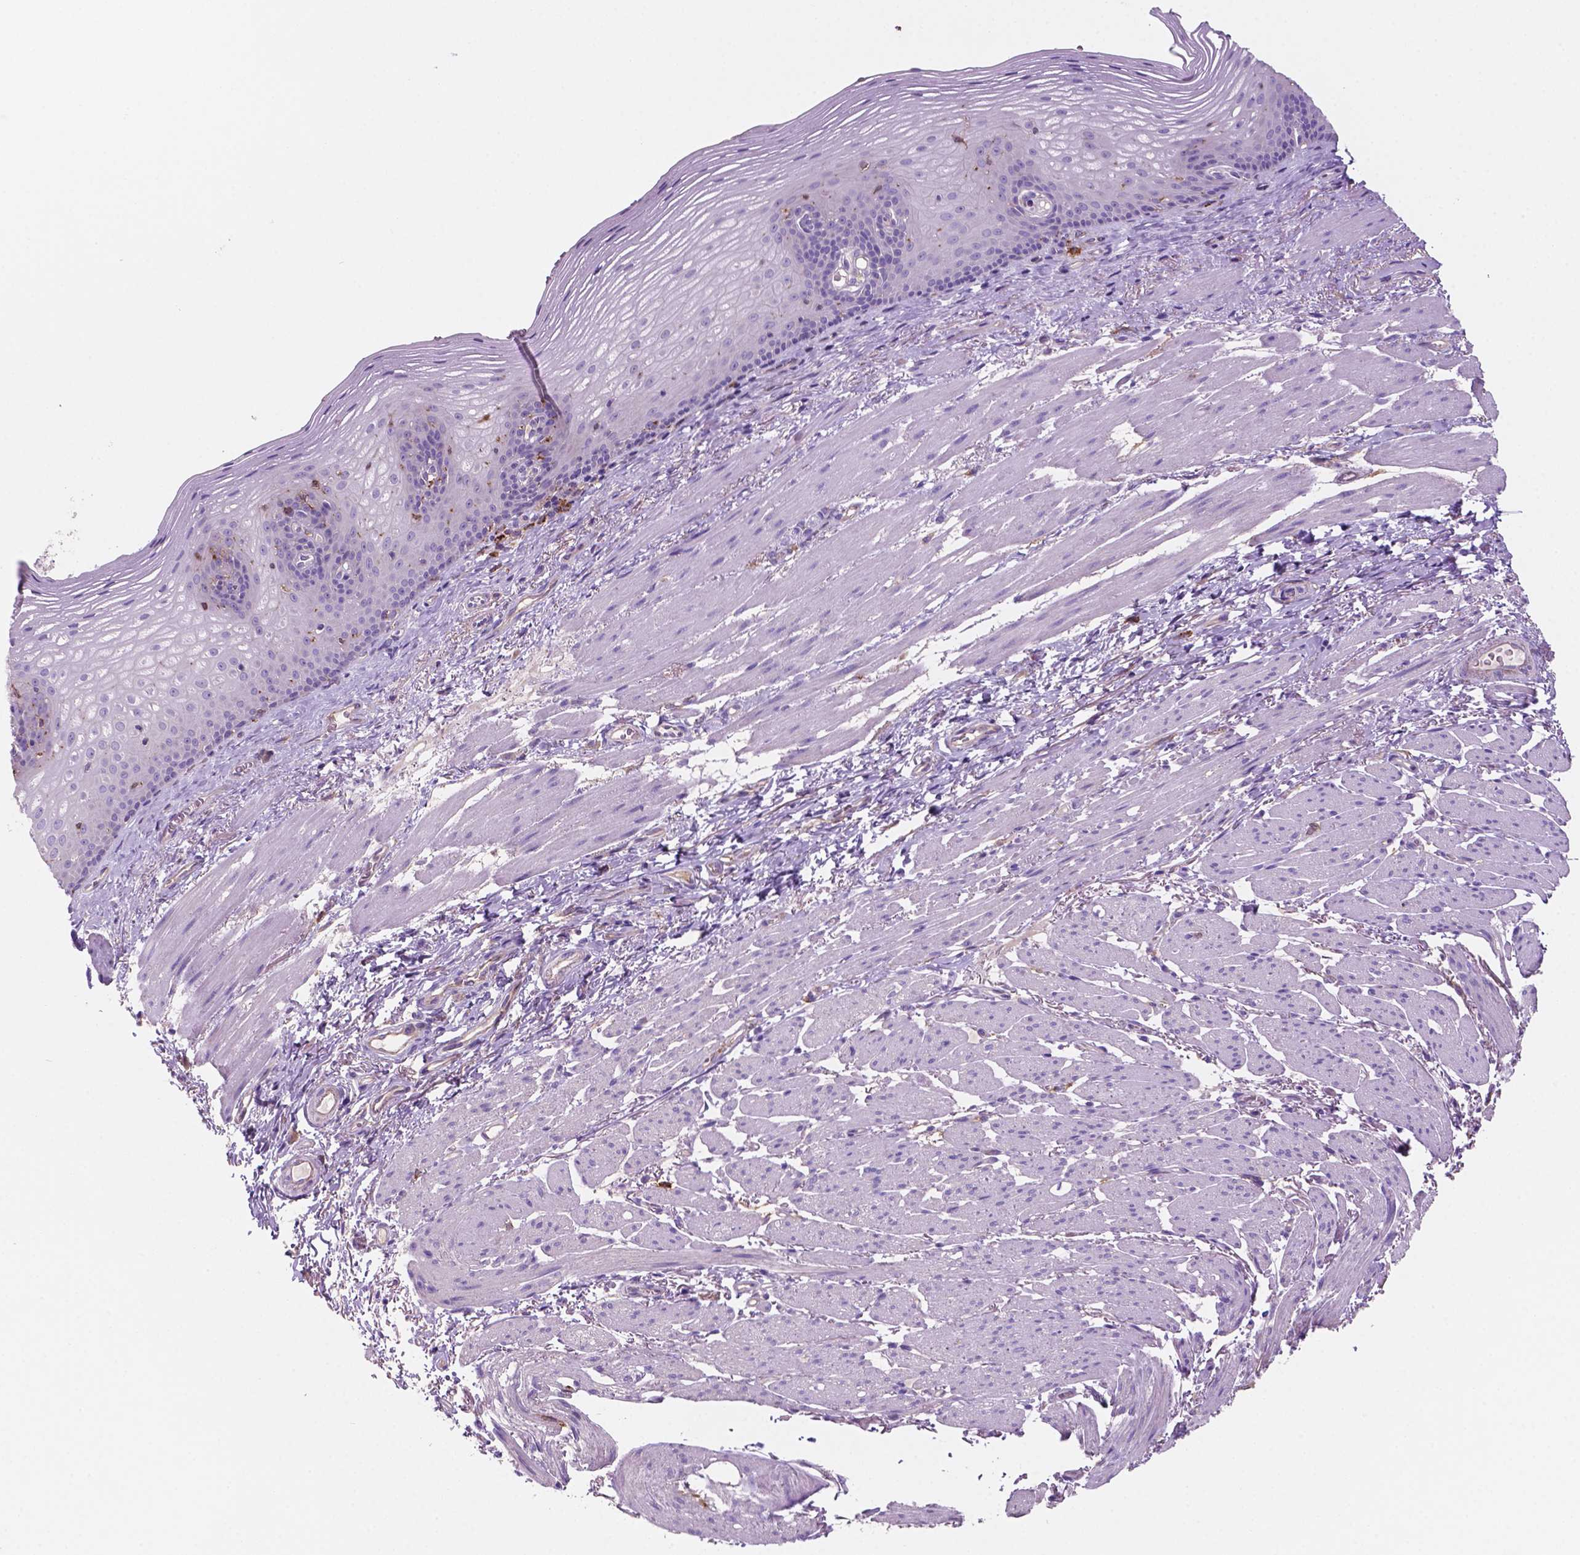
{"staining": {"intensity": "negative", "quantity": "none", "location": "none"}, "tissue": "esophagus", "cell_type": "Squamous epithelial cells", "image_type": "normal", "snomed": [{"axis": "morphology", "description": "Normal tissue, NOS"}, {"axis": "topography", "description": "Esophagus"}], "caption": "Squamous epithelial cells show no significant protein positivity in normal esophagus.", "gene": "MKRN2OS", "patient": {"sex": "male", "age": 76}}